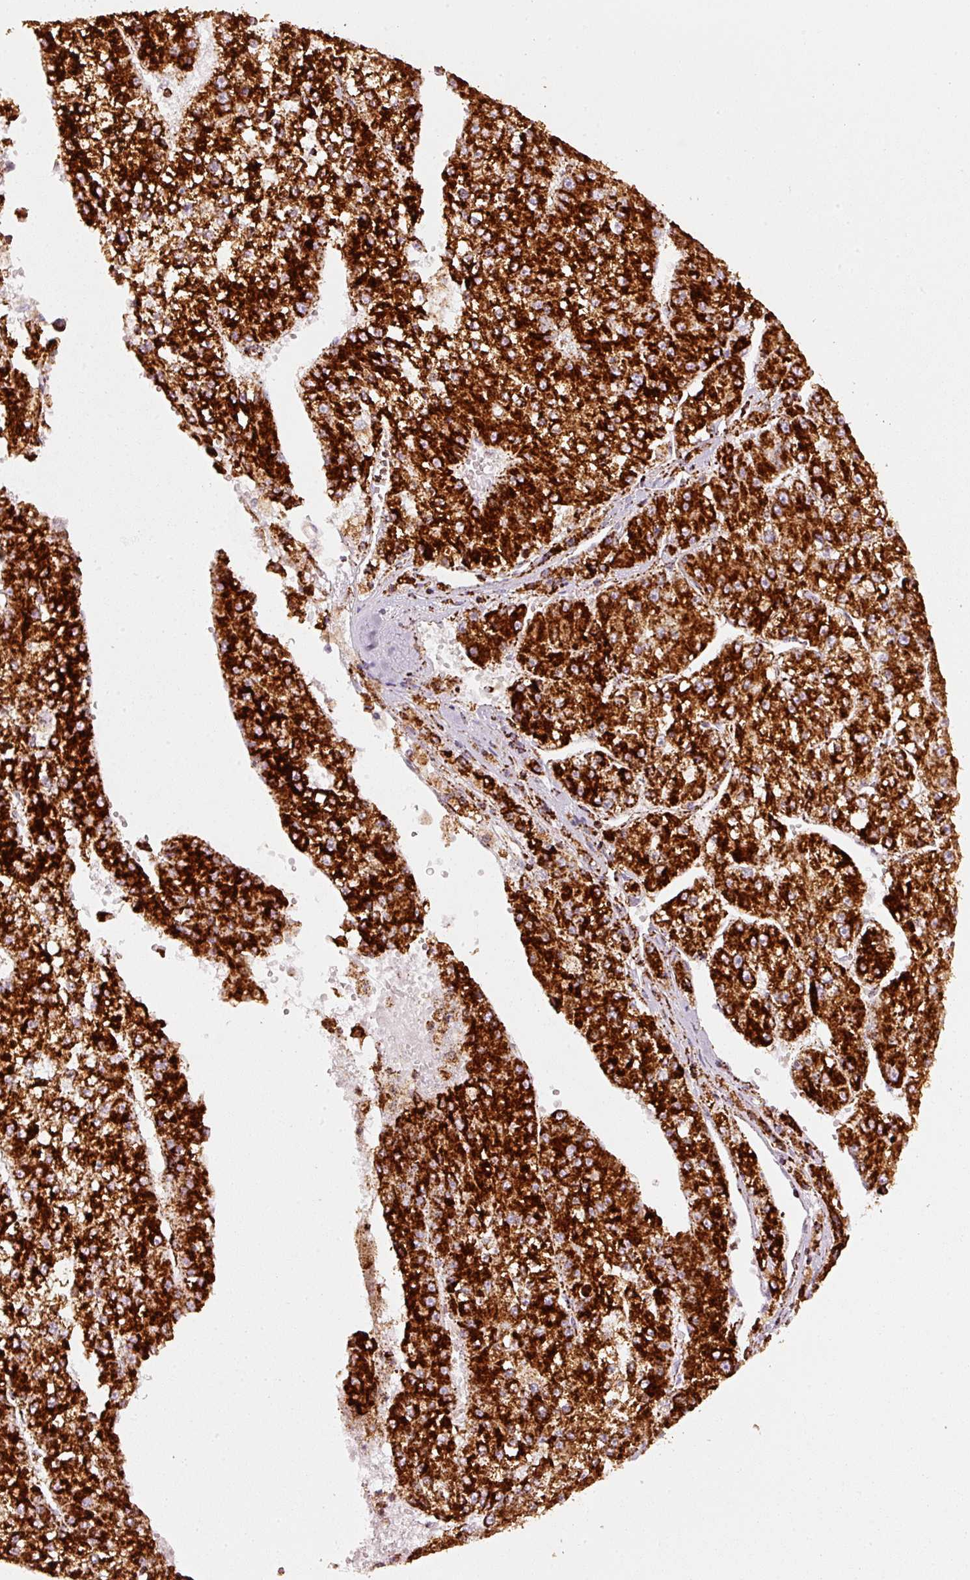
{"staining": {"intensity": "strong", "quantity": ">75%", "location": "cytoplasmic/membranous"}, "tissue": "liver cancer", "cell_type": "Tumor cells", "image_type": "cancer", "snomed": [{"axis": "morphology", "description": "Carcinoma, Hepatocellular, NOS"}, {"axis": "topography", "description": "Liver"}], "caption": "The photomicrograph exhibits immunohistochemical staining of hepatocellular carcinoma (liver). There is strong cytoplasmic/membranous positivity is seen in approximately >75% of tumor cells.", "gene": "UQCRC1", "patient": {"sex": "female", "age": 73}}